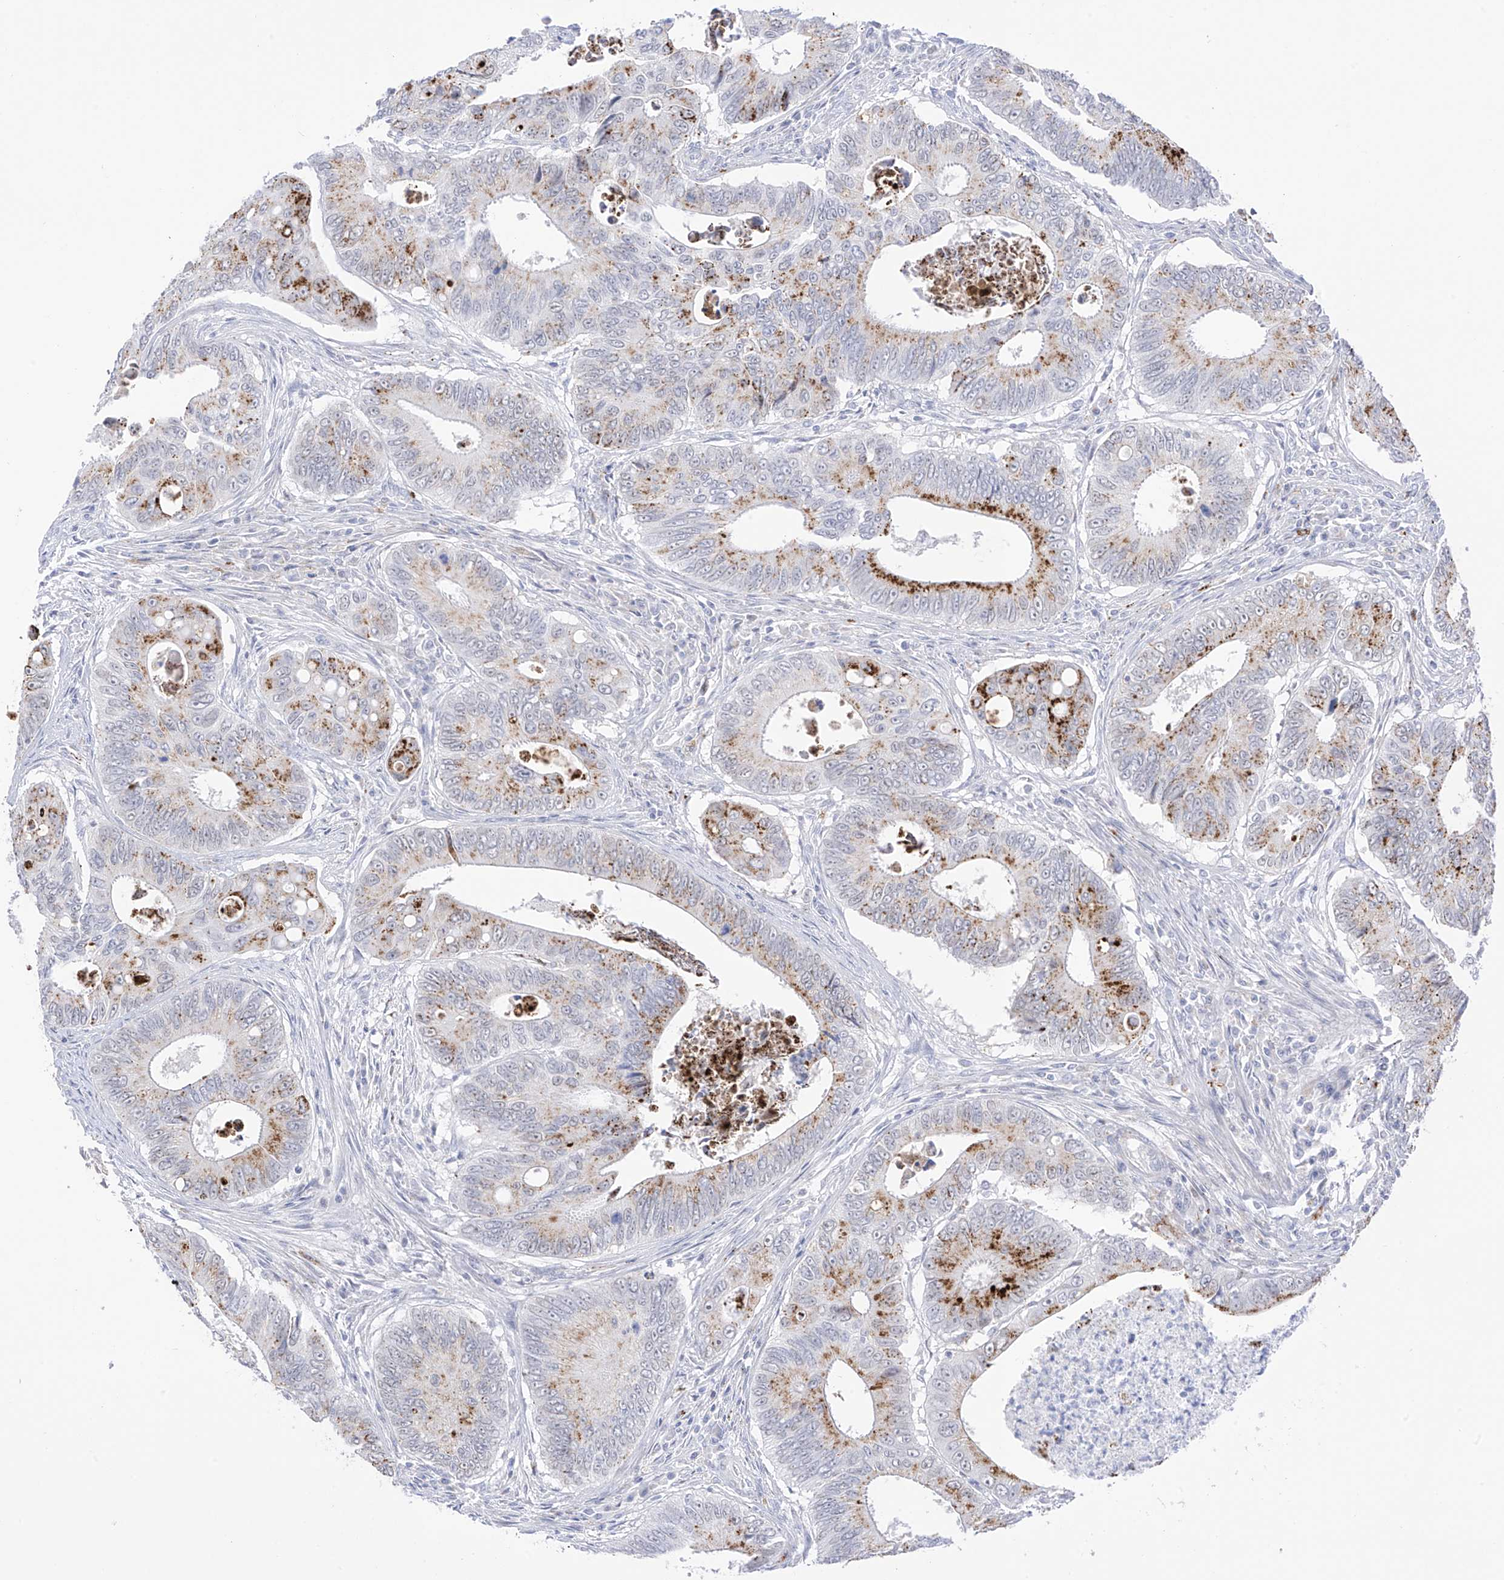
{"staining": {"intensity": "strong", "quantity": "25%-75%", "location": "cytoplasmic/membranous"}, "tissue": "colorectal cancer", "cell_type": "Tumor cells", "image_type": "cancer", "snomed": [{"axis": "morphology", "description": "Inflammation, NOS"}, {"axis": "morphology", "description": "Adenocarcinoma, NOS"}, {"axis": "topography", "description": "Colon"}], "caption": "Colorectal adenocarcinoma stained with DAB immunohistochemistry exhibits high levels of strong cytoplasmic/membranous staining in about 25%-75% of tumor cells.", "gene": "PSPH", "patient": {"sex": "male", "age": 72}}